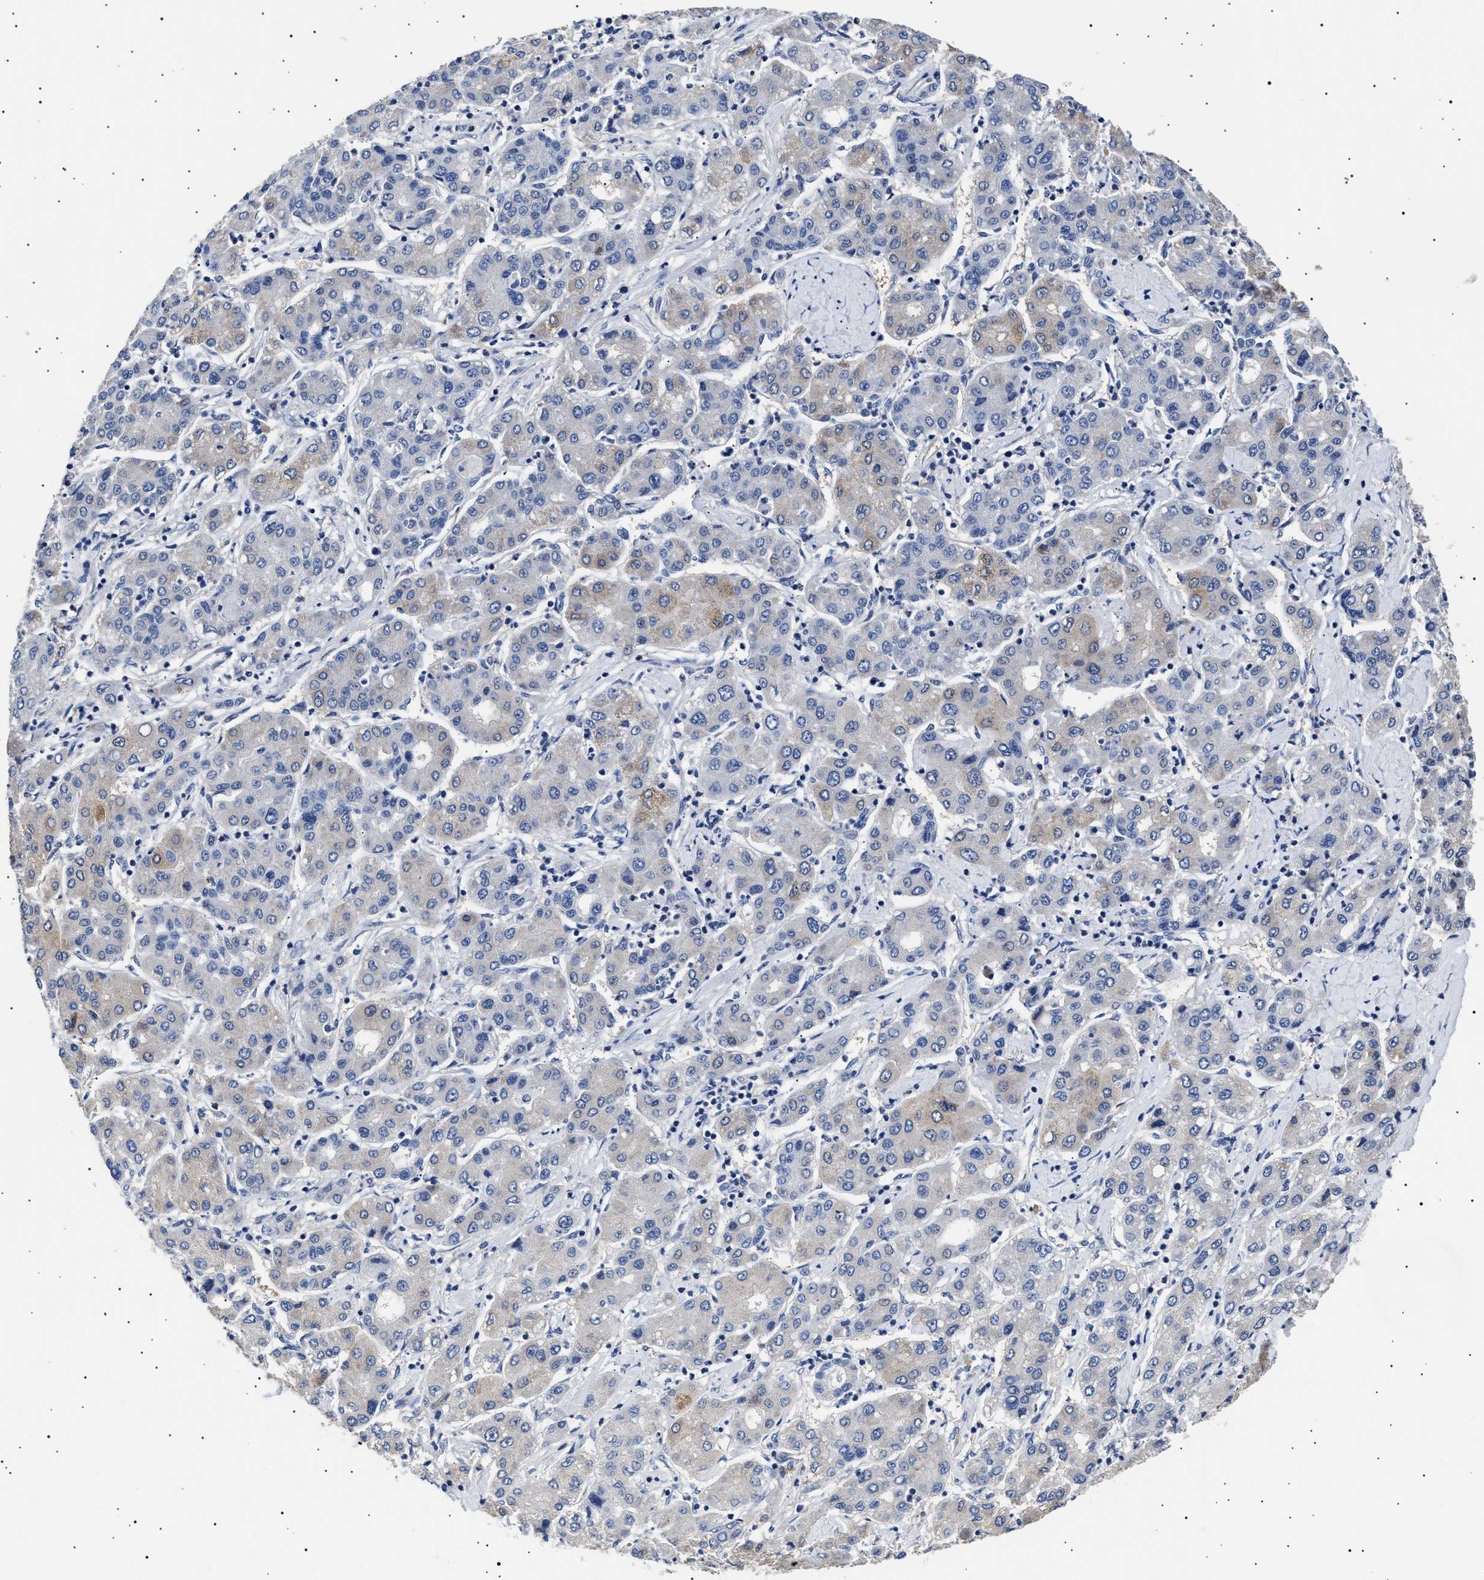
{"staining": {"intensity": "negative", "quantity": "none", "location": "none"}, "tissue": "liver cancer", "cell_type": "Tumor cells", "image_type": "cancer", "snomed": [{"axis": "morphology", "description": "Carcinoma, Hepatocellular, NOS"}, {"axis": "topography", "description": "Liver"}], "caption": "A photomicrograph of liver cancer (hepatocellular carcinoma) stained for a protein demonstrates no brown staining in tumor cells.", "gene": "HEMGN", "patient": {"sex": "male", "age": 65}}